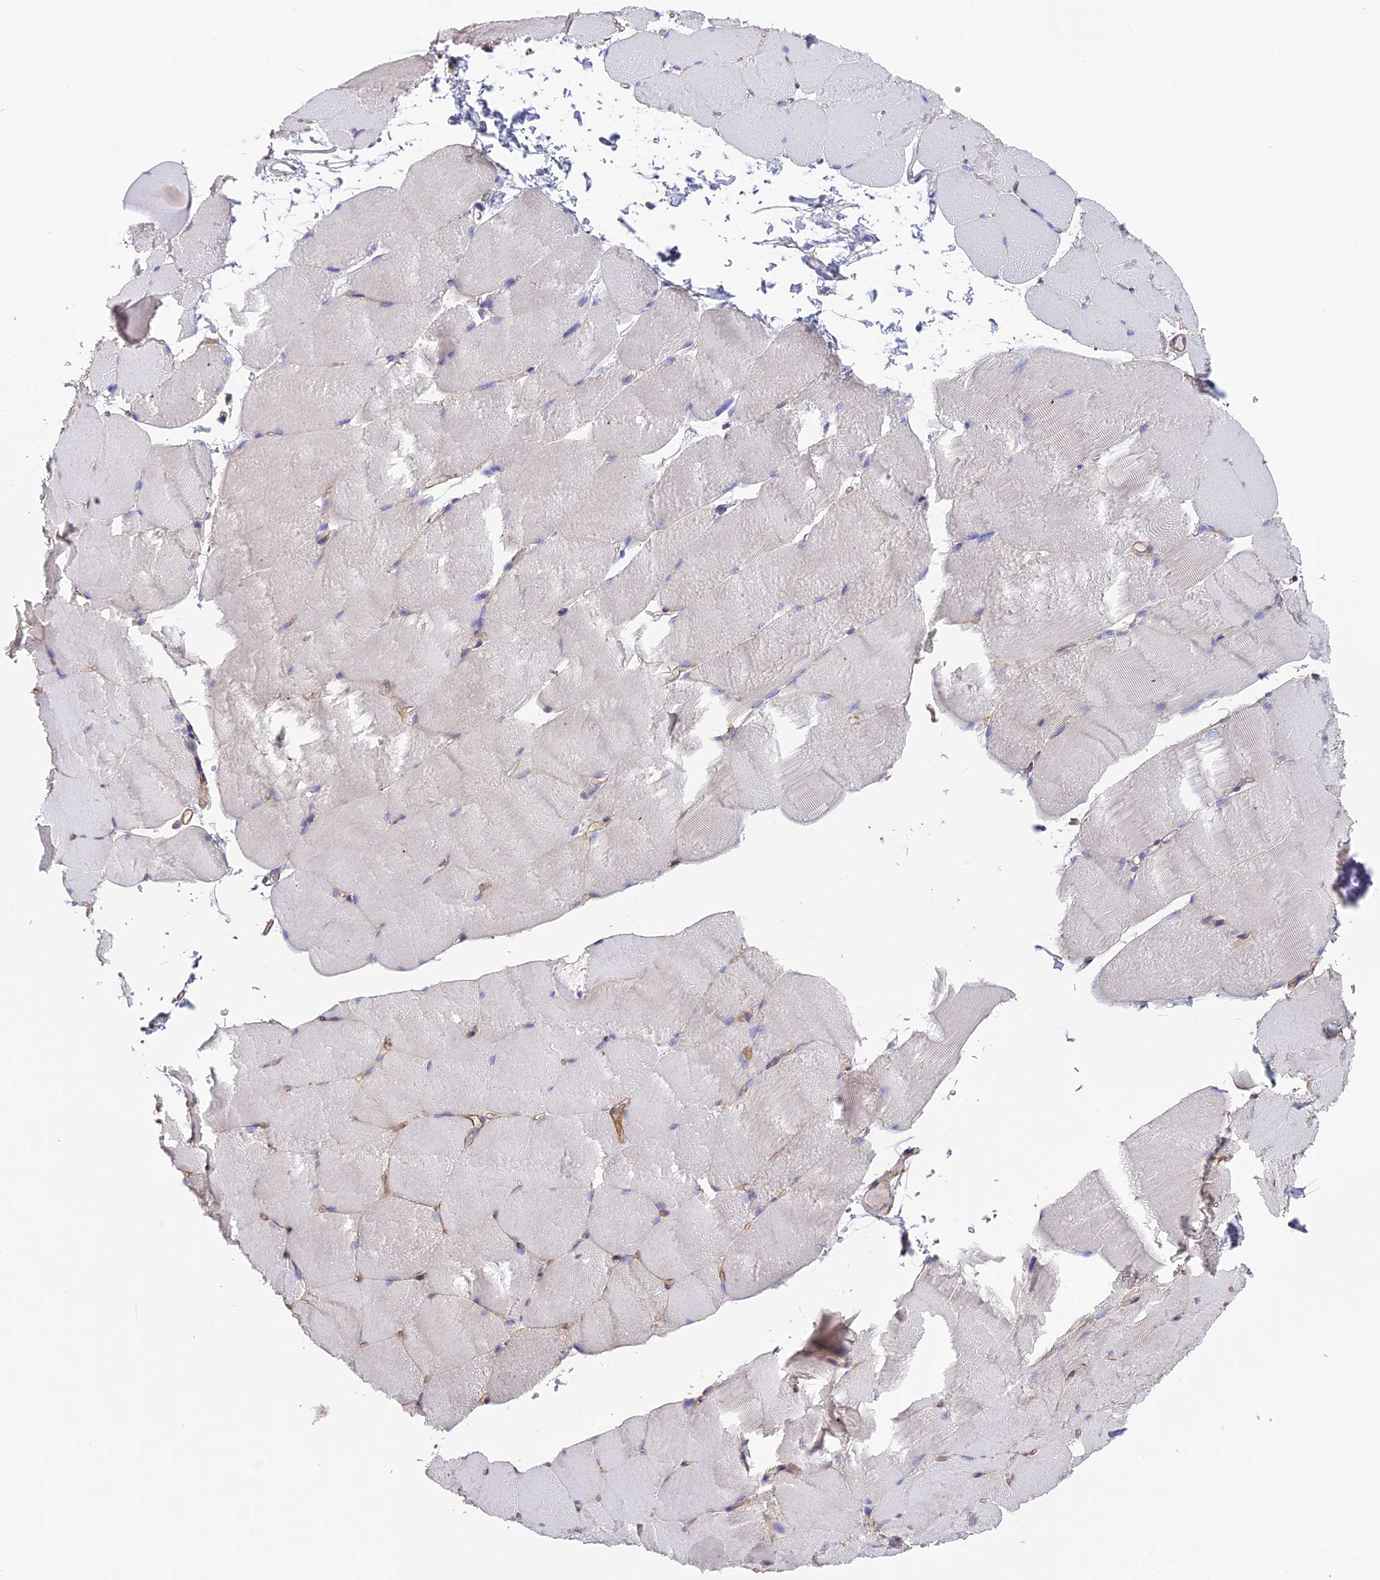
{"staining": {"intensity": "negative", "quantity": "none", "location": "none"}, "tissue": "skeletal muscle", "cell_type": "Myocytes", "image_type": "normal", "snomed": [{"axis": "morphology", "description": "Normal tissue, NOS"}, {"axis": "topography", "description": "Skeletal muscle"}, {"axis": "topography", "description": "Parathyroid gland"}], "caption": "This is a histopathology image of immunohistochemistry (IHC) staining of benign skeletal muscle, which shows no expression in myocytes.", "gene": "TNS1", "patient": {"sex": "female", "age": 37}}